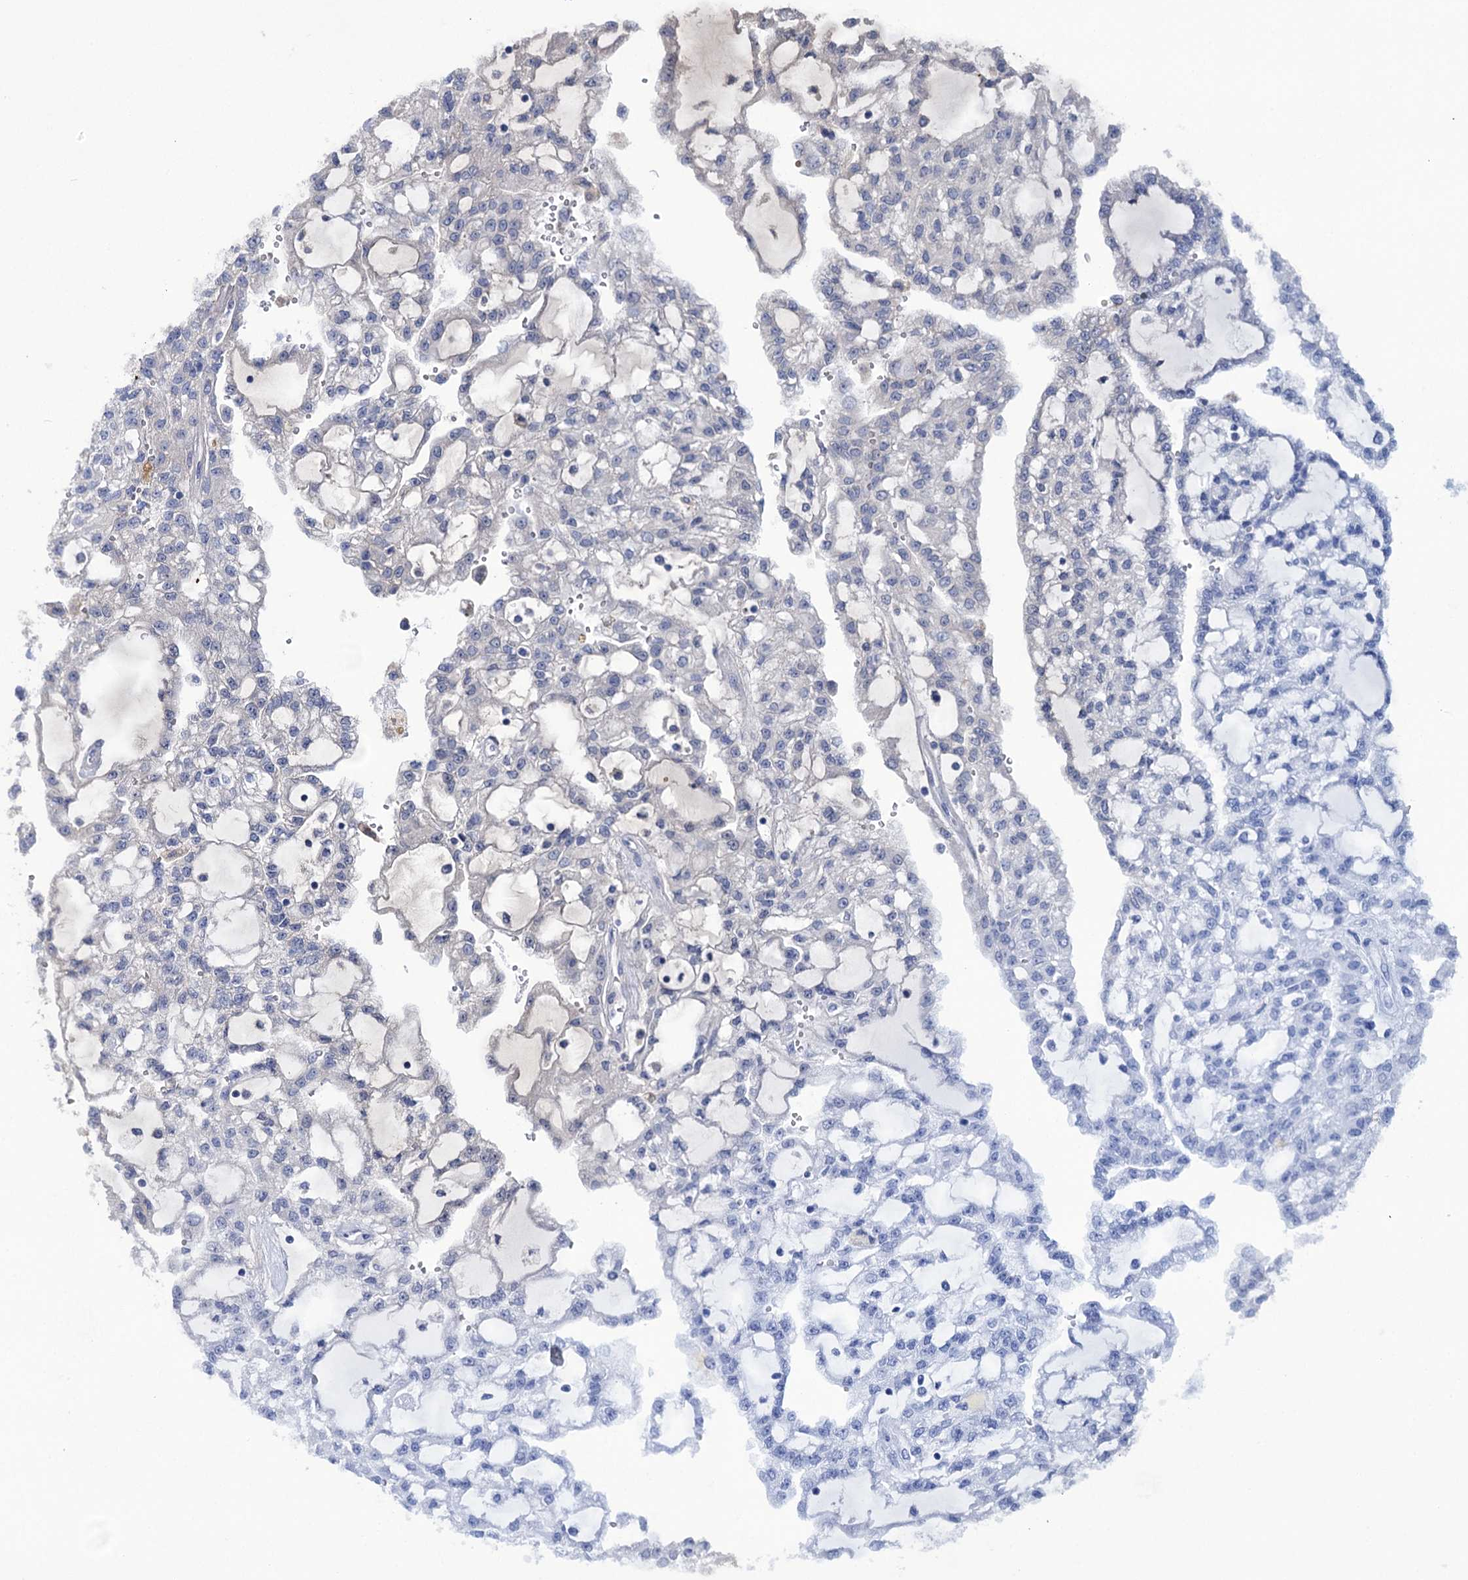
{"staining": {"intensity": "negative", "quantity": "none", "location": "none"}, "tissue": "renal cancer", "cell_type": "Tumor cells", "image_type": "cancer", "snomed": [{"axis": "morphology", "description": "Adenocarcinoma, NOS"}, {"axis": "topography", "description": "Kidney"}], "caption": "A high-resolution image shows immunohistochemistry staining of adenocarcinoma (renal), which demonstrates no significant staining in tumor cells.", "gene": "PPP1R32", "patient": {"sex": "male", "age": 63}}